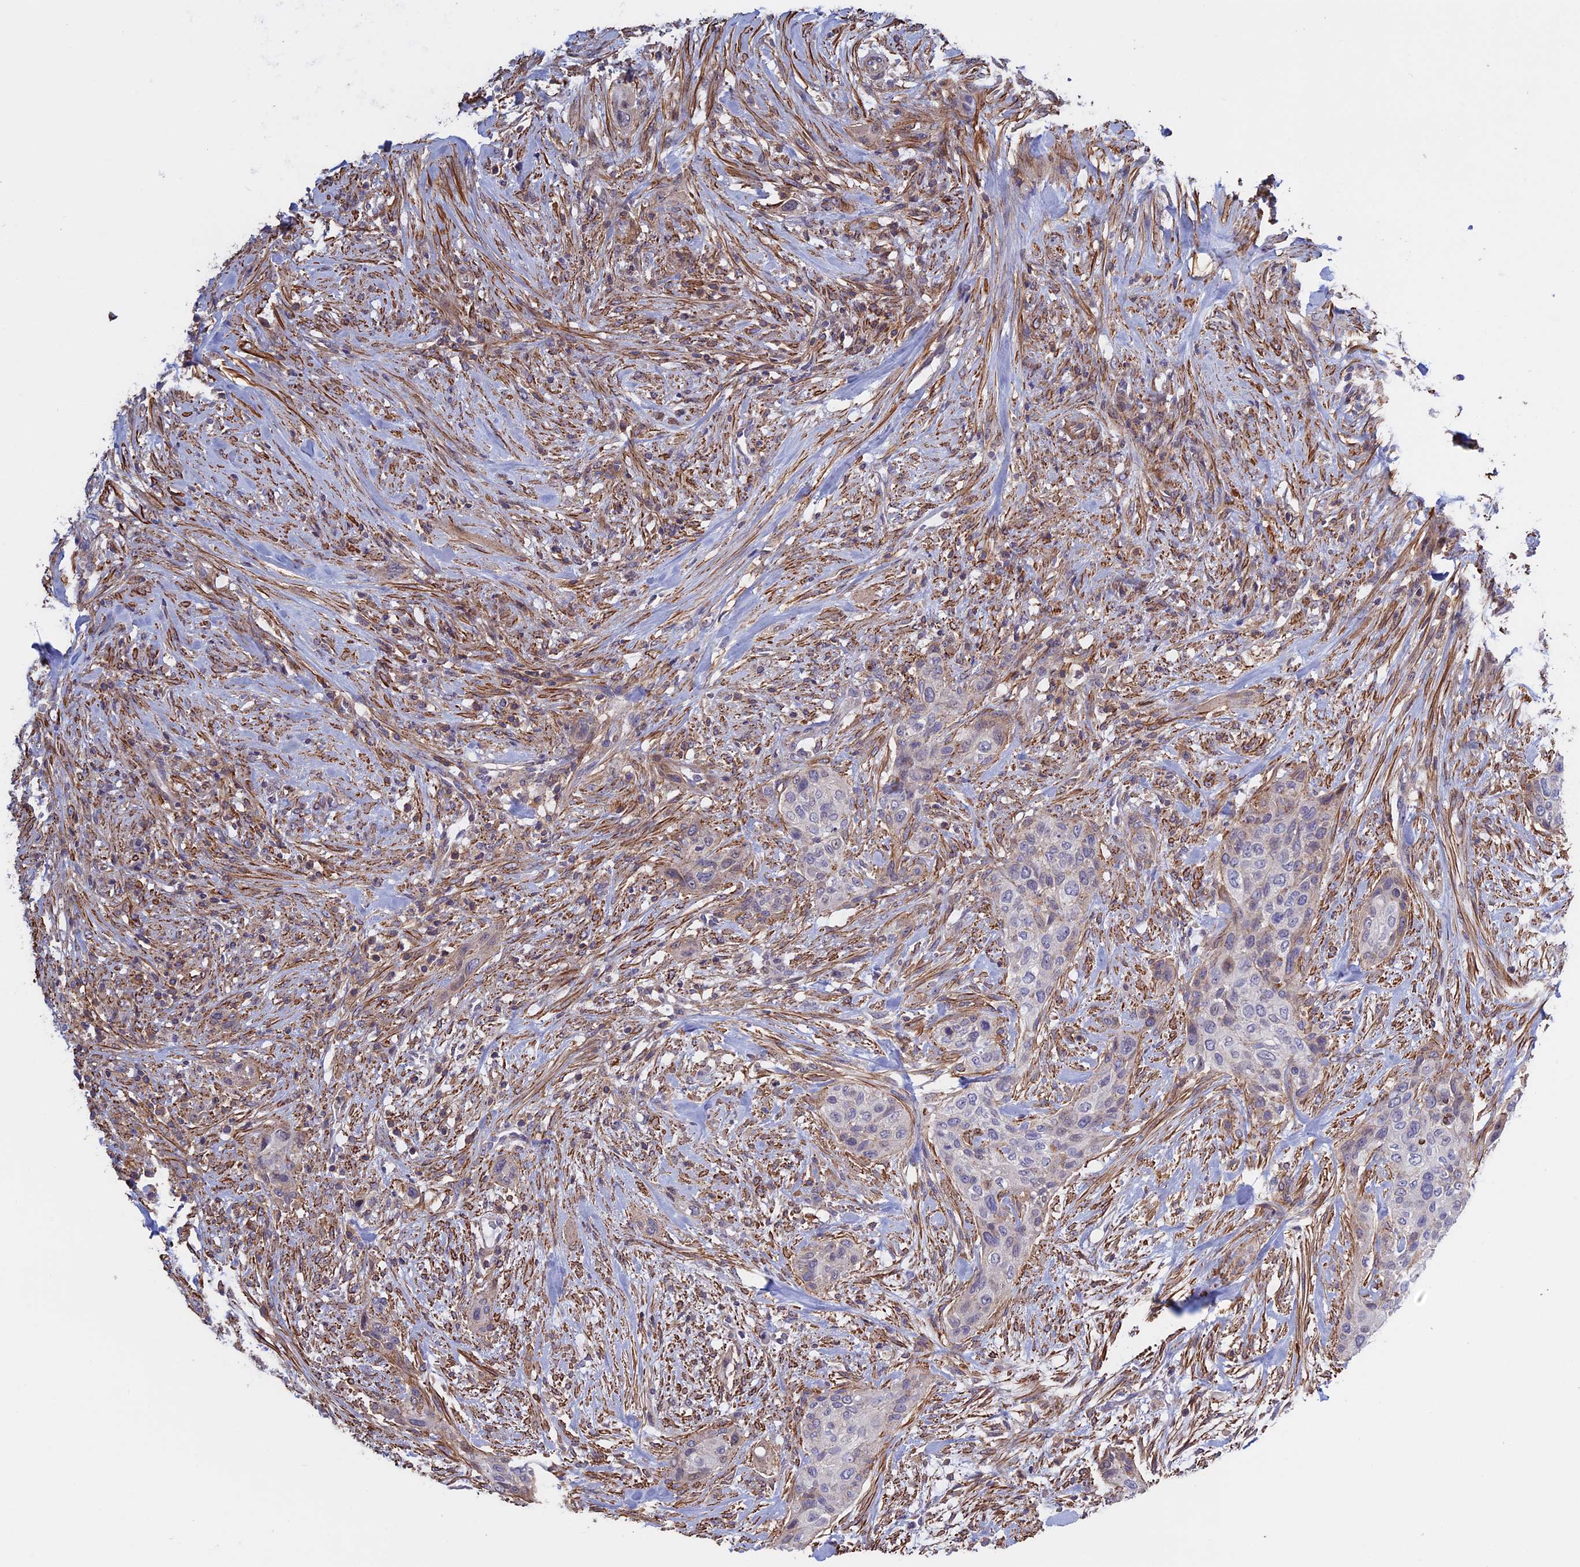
{"staining": {"intensity": "negative", "quantity": "none", "location": "none"}, "tissue": "urothelial cancer", "cell_type": "Tumor cells", "image_type": "cancer", "snomed": [{"axis": "morphology", "description": "Urothelial carcinoma, High grade"}, {"axis": "topography", "description": "Urinary bladder"}], "caption": "Tumor cells show no significant positivity in high-grade urothelial carcinoma.", "gene": "LYPD5", "patient": {"sex": "male", "age": 35}}